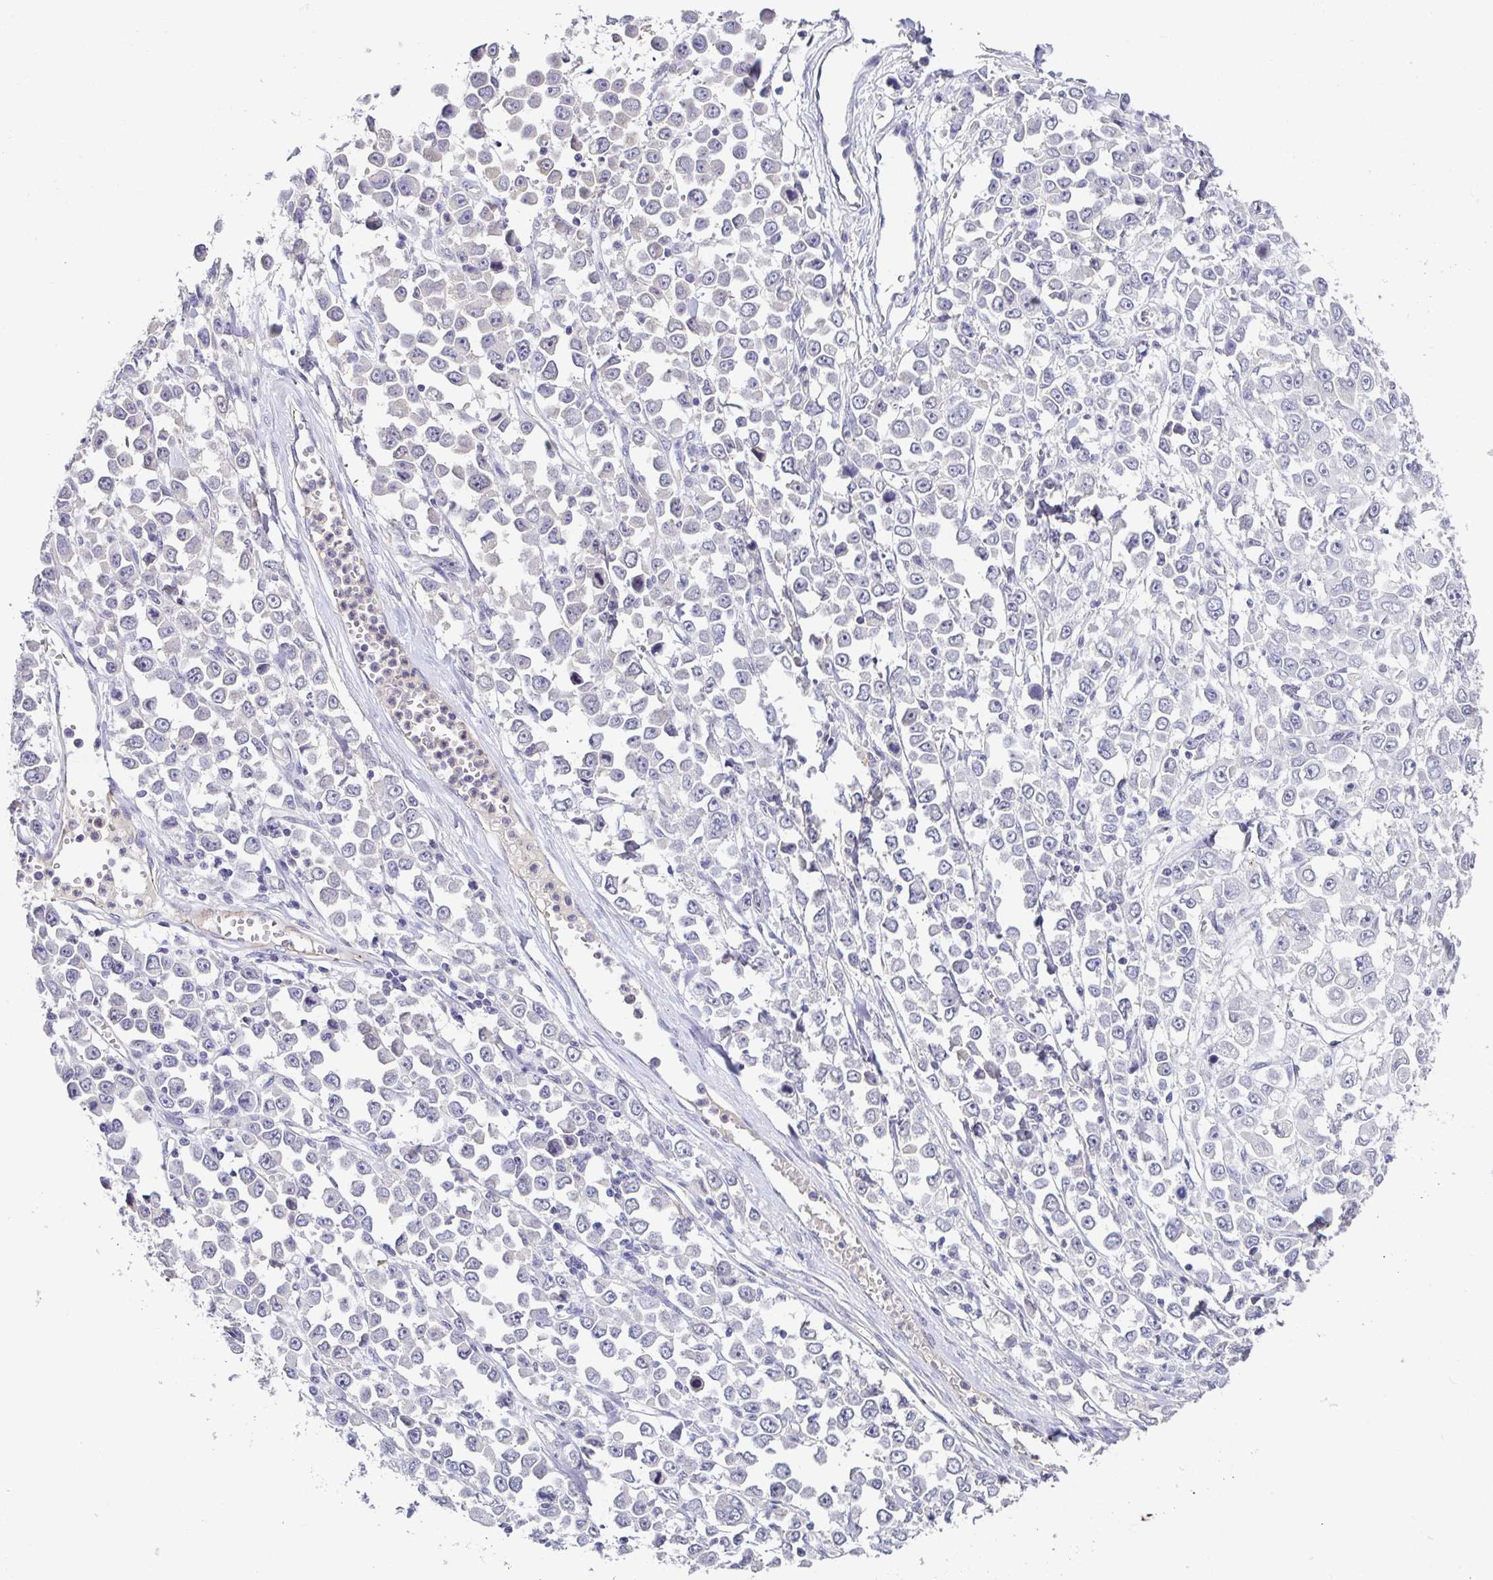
{"staining": {"intensity": "negative", "quantity": "none", "location": "none"}, "tissue": "stomach cancer", "cell_type": "Tumor cells", "image_type": "cancer", "snomed": [{"axis": "morphology", "description": "Adenocarcinoma, NOS"}, {"axis": "topography", "description": "Stomach, upper"}], "caption": "DAB (3,3'-diaminobenzidine) immunohistochemical staining of human stomach cancer (adenocarcinoma) demonstrates no significant expression in tumor cells. (IHC, brightfield microscopy, high magnification).", "gene": "PIWIL3", "patient": {"sex": "male", "age": 70}}